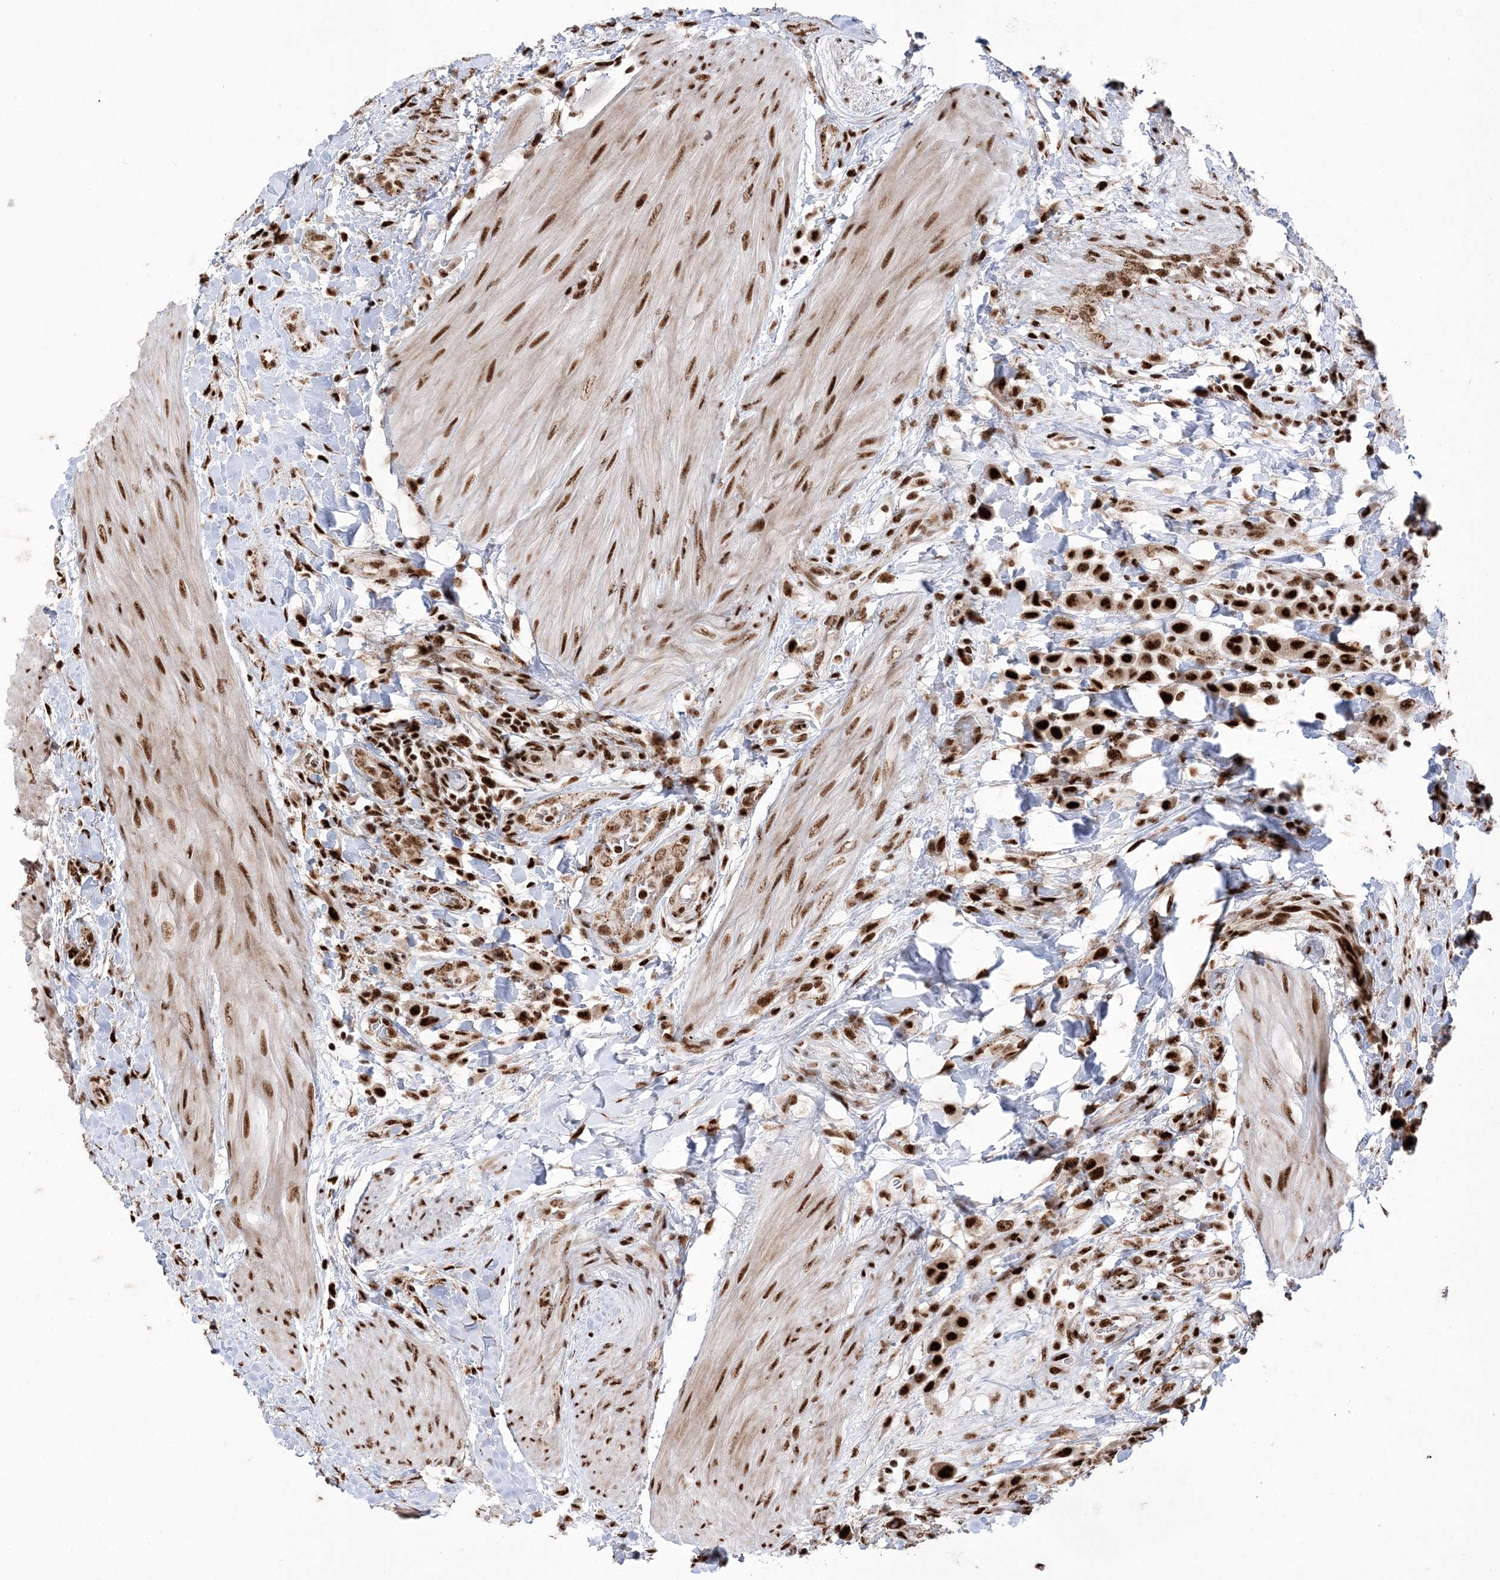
{"staining": {"intensity": "strong", "quantity": ">75%", "location": "nuclear"}, "tissue": "urothelial cancer", "cell_type": "Tumor cells", "image_type": "cancer", "snomed": [{"axis": "morphology", "description": "Urothelial carcinoma, High grade"}, {"axis": "topography", "description": "Urinary bladder"}], "caption": "A brown stain shows strong nuclear positivity of a protein in urothelial cancer tumor cells.", "gene": "RBM17", "patient": {"sex": "male", "age": 50}}